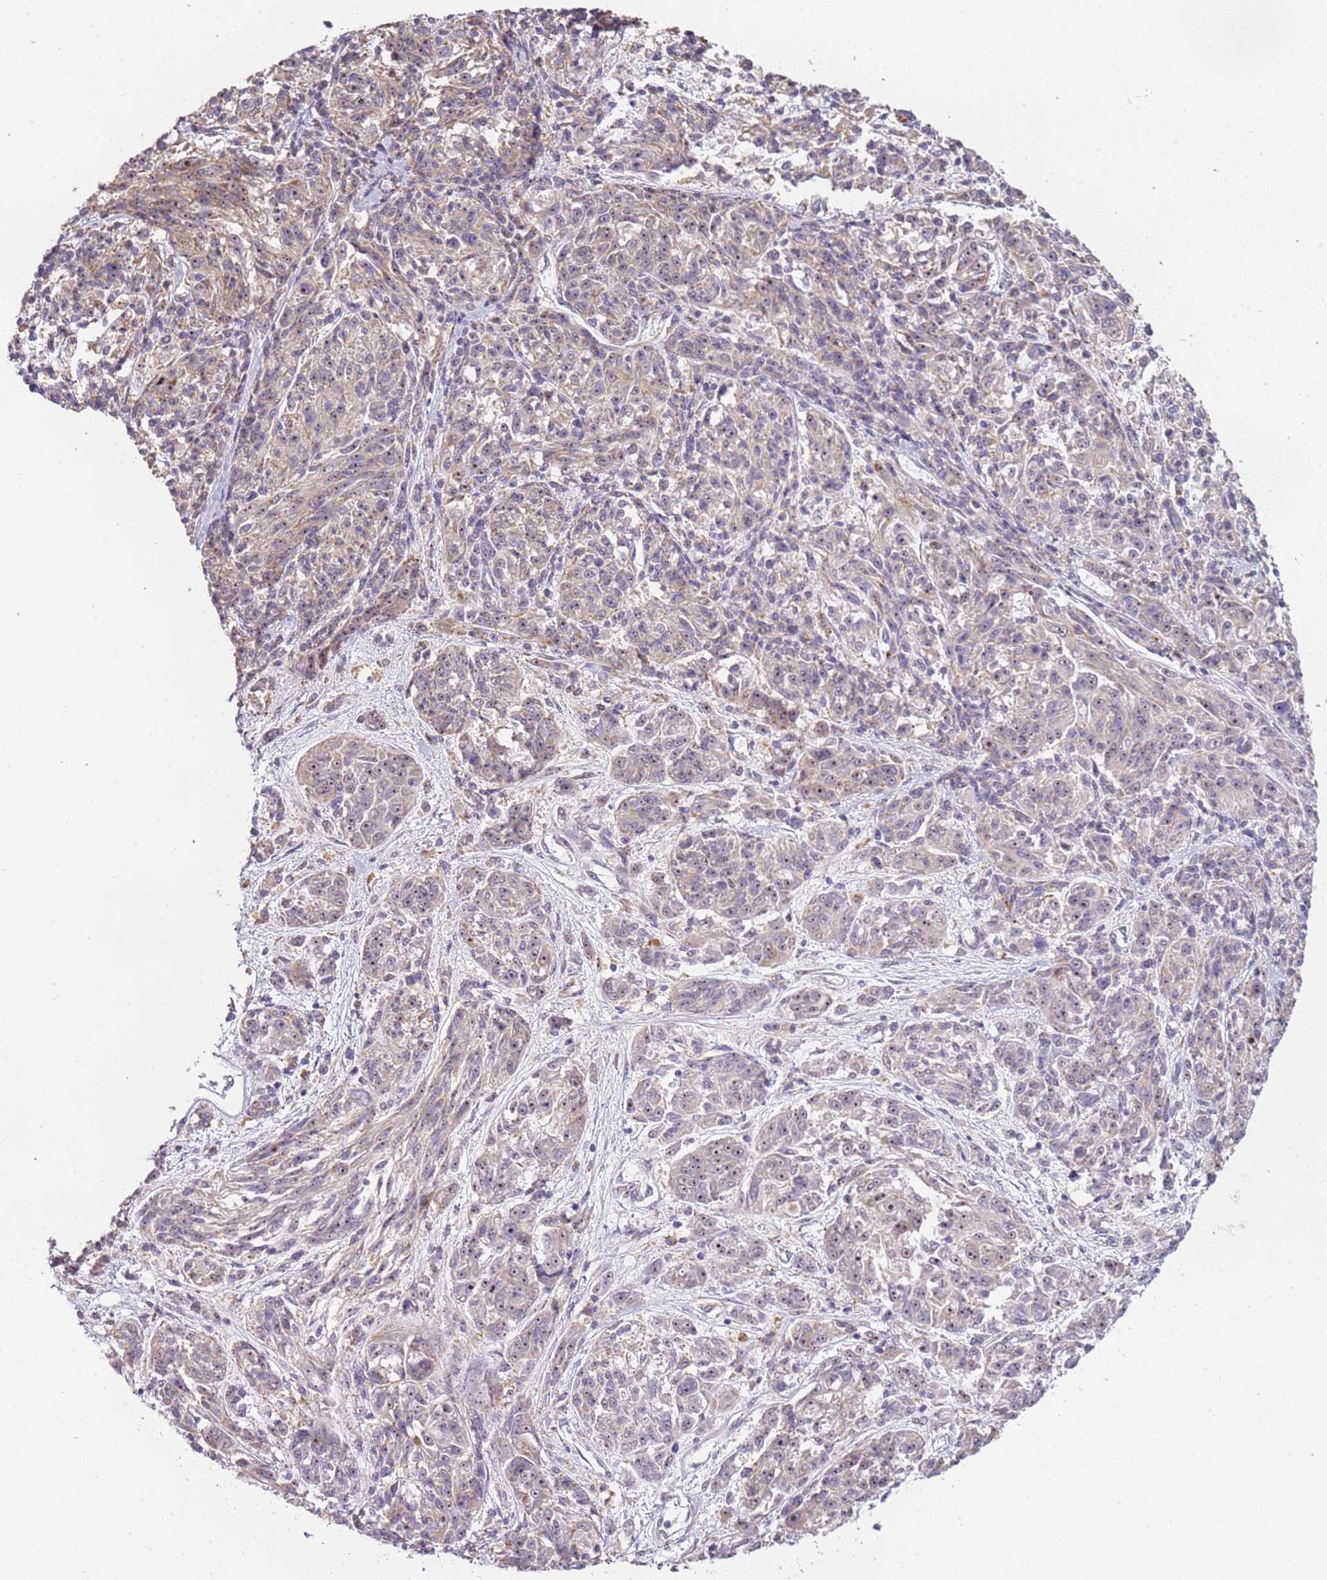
{"staining": {"intensity": "weak", "quantity": "25%-75%", "location": "nuclear"}, "tissue": "melanoma", "cell_type": "Tumor cells", "image_type": "cancer", "snomed": [{"axis": "morphology", "description": "Malignant melanoma, NOS"}, {"axis": "topography", "description": "Skin"}], "caption": "Tumor cells show low levels of weak nuclear positivity in approximately 25%-75% of cells in human melanoma.", "gene": "UCMA", "patient": {"sex": "male", "age": 53}}